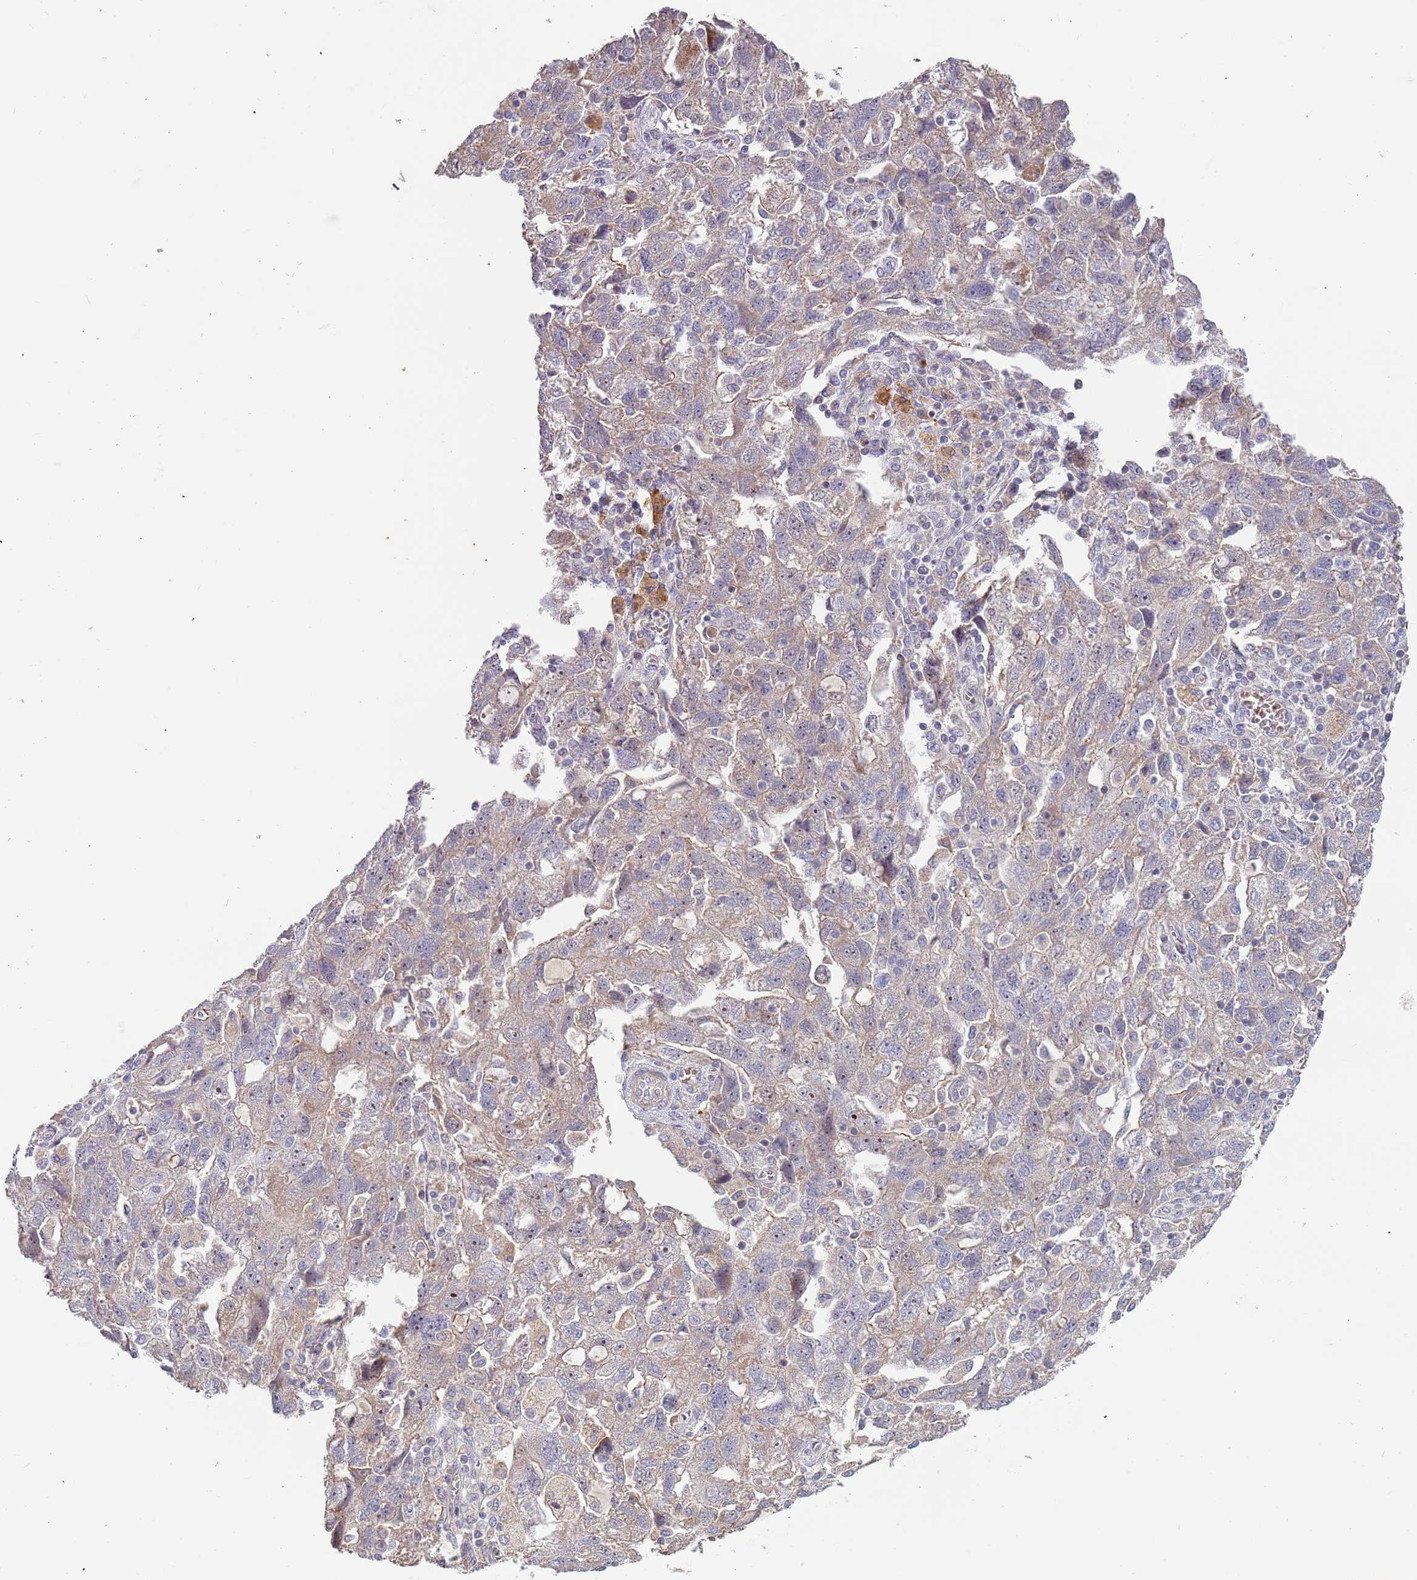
{"staining": {"intensity": "weak", "quantity": "<25%", "location": "cytoplasmic/membranous,nuclear"}, "tissue": "ovarian cancer", "cell_type": "Tumor cells", "image_type": "cancer", "snomed": [{"axis": "morphology", "description": "Carcinoma, NOS"}, {"axis": "morphology", "description": "Cystadenocarcinoma, serous, NOS"}, {"axis": "topography", "description": "Ovary"}], "caption": "High power microscopy image of an immunohistochemistry (IHC) micrograph of ovarian cancer (serous cystadenocarcinoma), revealing no significant positivity in tumor cells. The staining was performed using DAB to visualize the protein expression in brown, while the nuclei were stained in blue with hematoxylin (Magnification: 20x).", "gene": "TRAPPC6B", "patient": {"sex": "female", "age": 69}}